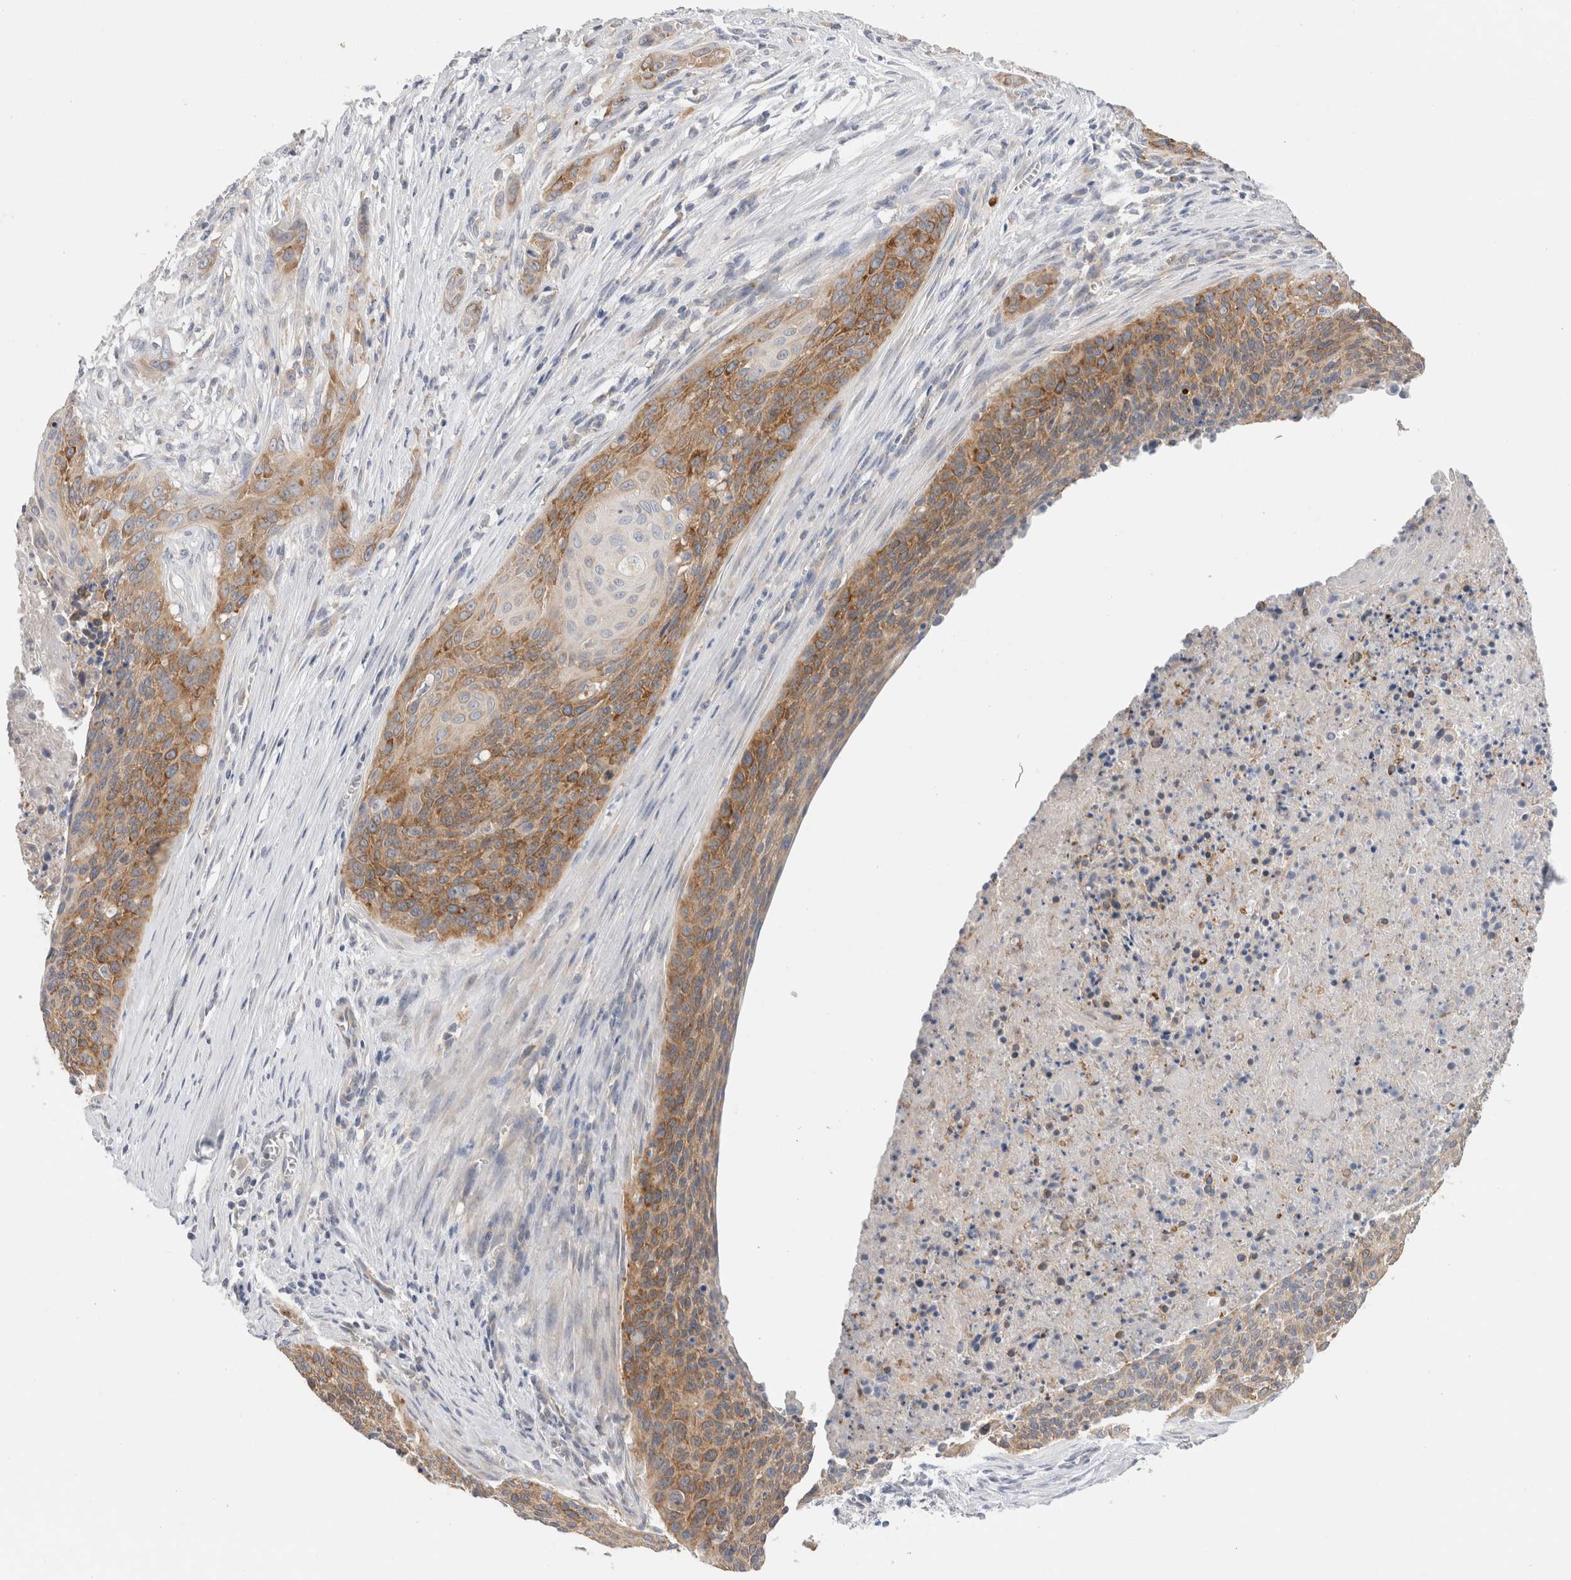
{"staining": {"intensity": "moderate", "quantity": ">75%", "location": "cytoplasmic/membranous"}, "tissue": "cervical cancer", "cell_type": "Tumor cells", "image_type": "cancer", "snomed": [{"axis": "morphology", "description": "Squamous cell carcinoma, NOS"}, {"axis": "topography", "description": "Cervix"}], "caption": "A histopathology image of cervical squamous cell carcinoma stained for a protein reveals moderate cytoplasmic/membranous brown staining in tumor cells.", "gene": "ZNF23", "patient": {"sex": "female", "age": 55}}